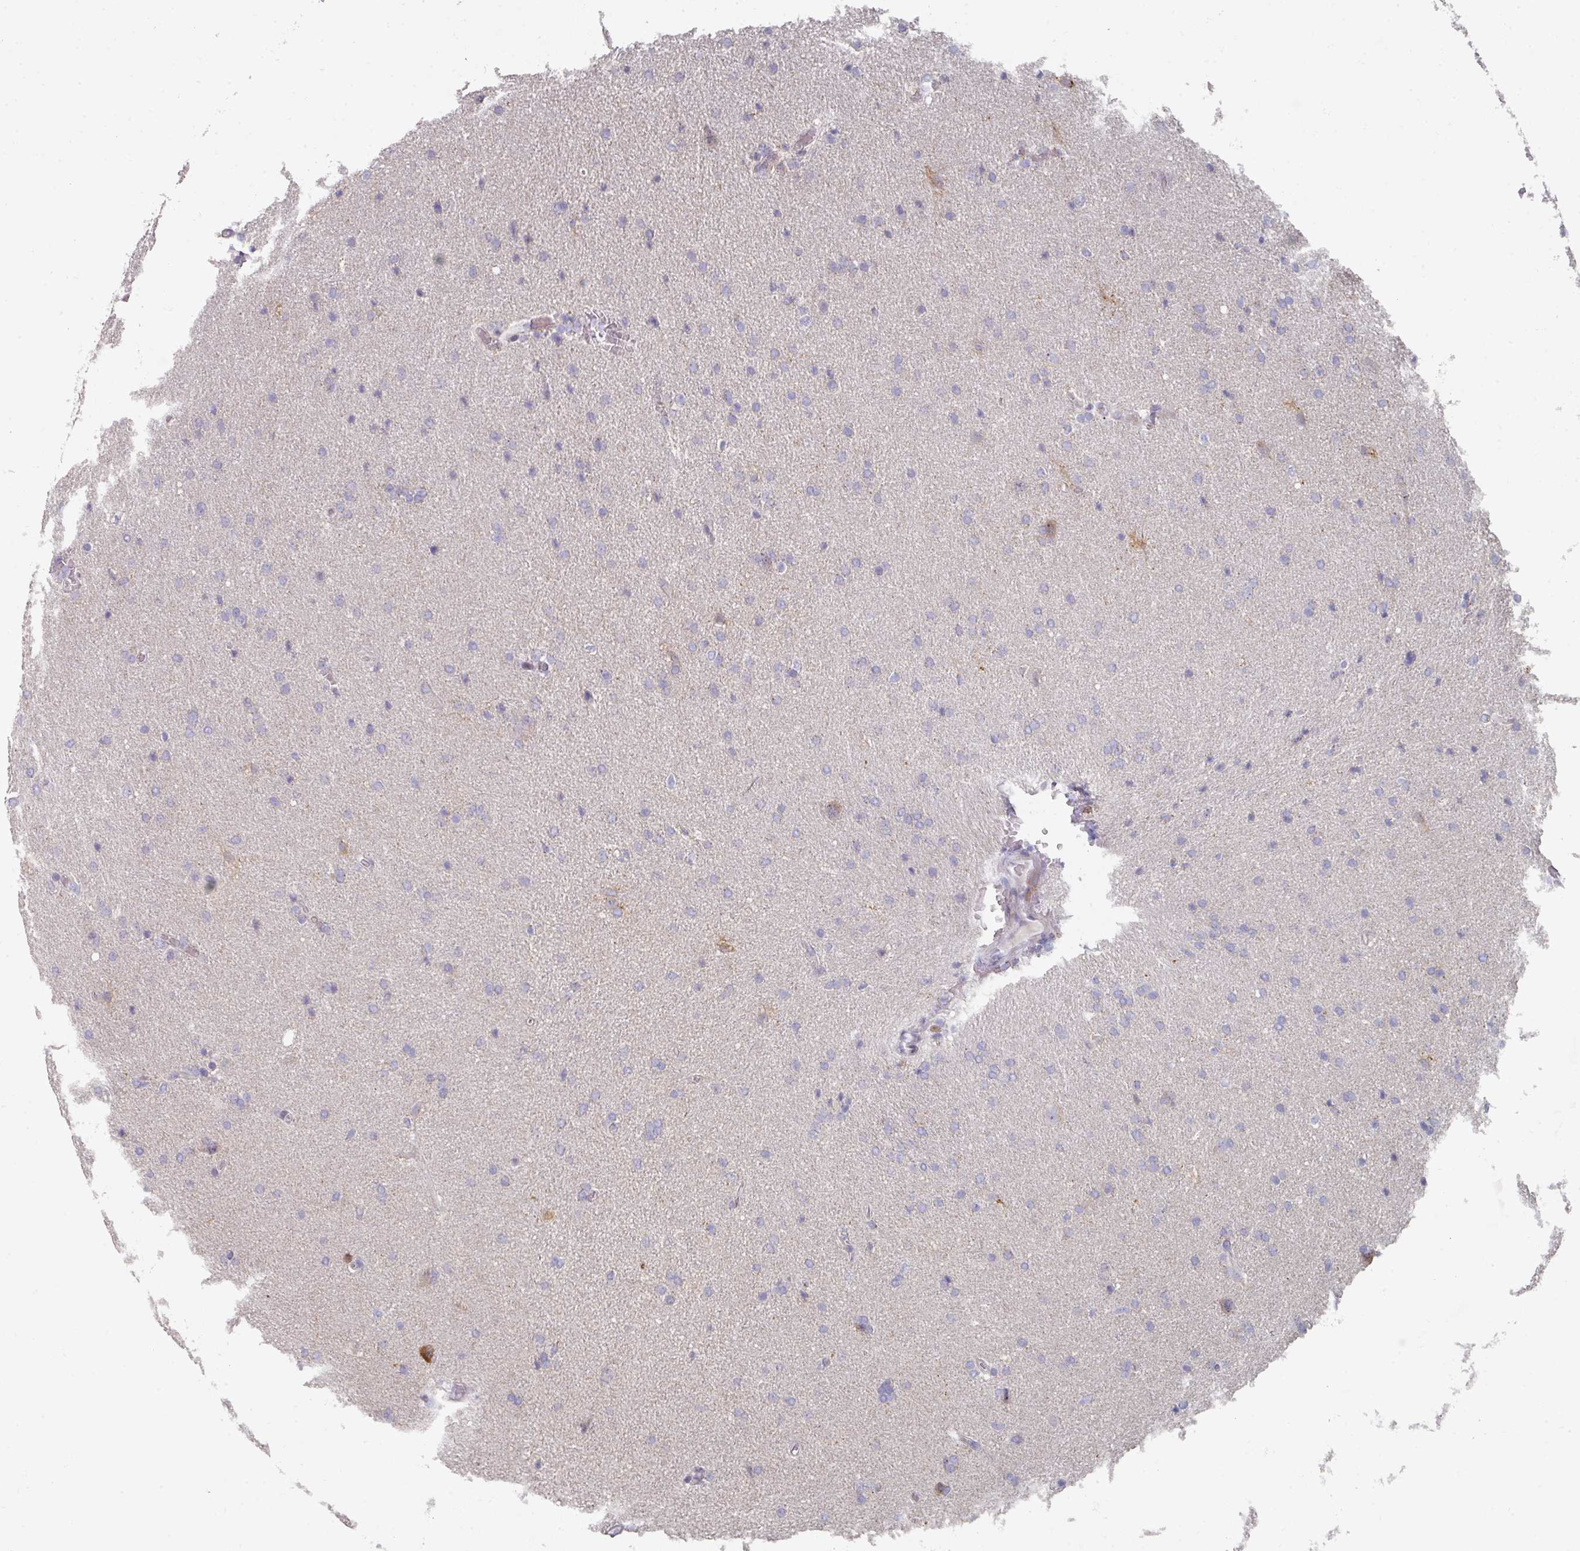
{"staining": {"intensity": "negative", "quantity": "none", "location": "none"}, "tissue": "glioma", "cell_type": "Tumor cells", "image_type": "cancer", "snomed": [{"axis": "morphology", "description": "Glioma, malignant, High grade"}, {"axis": "topography", "description": "Brain"}], "caption": "Immunohistochemistry (IHC) micrograph of neoplastic tissue: human high-grade glioma (malignant) stained with DAB (3,3'-diaminobenzidine) shows no significant protein staining in tumor cells.", "gene": "NT5C1A", "patient": {"sex": "male", "age": 56}}